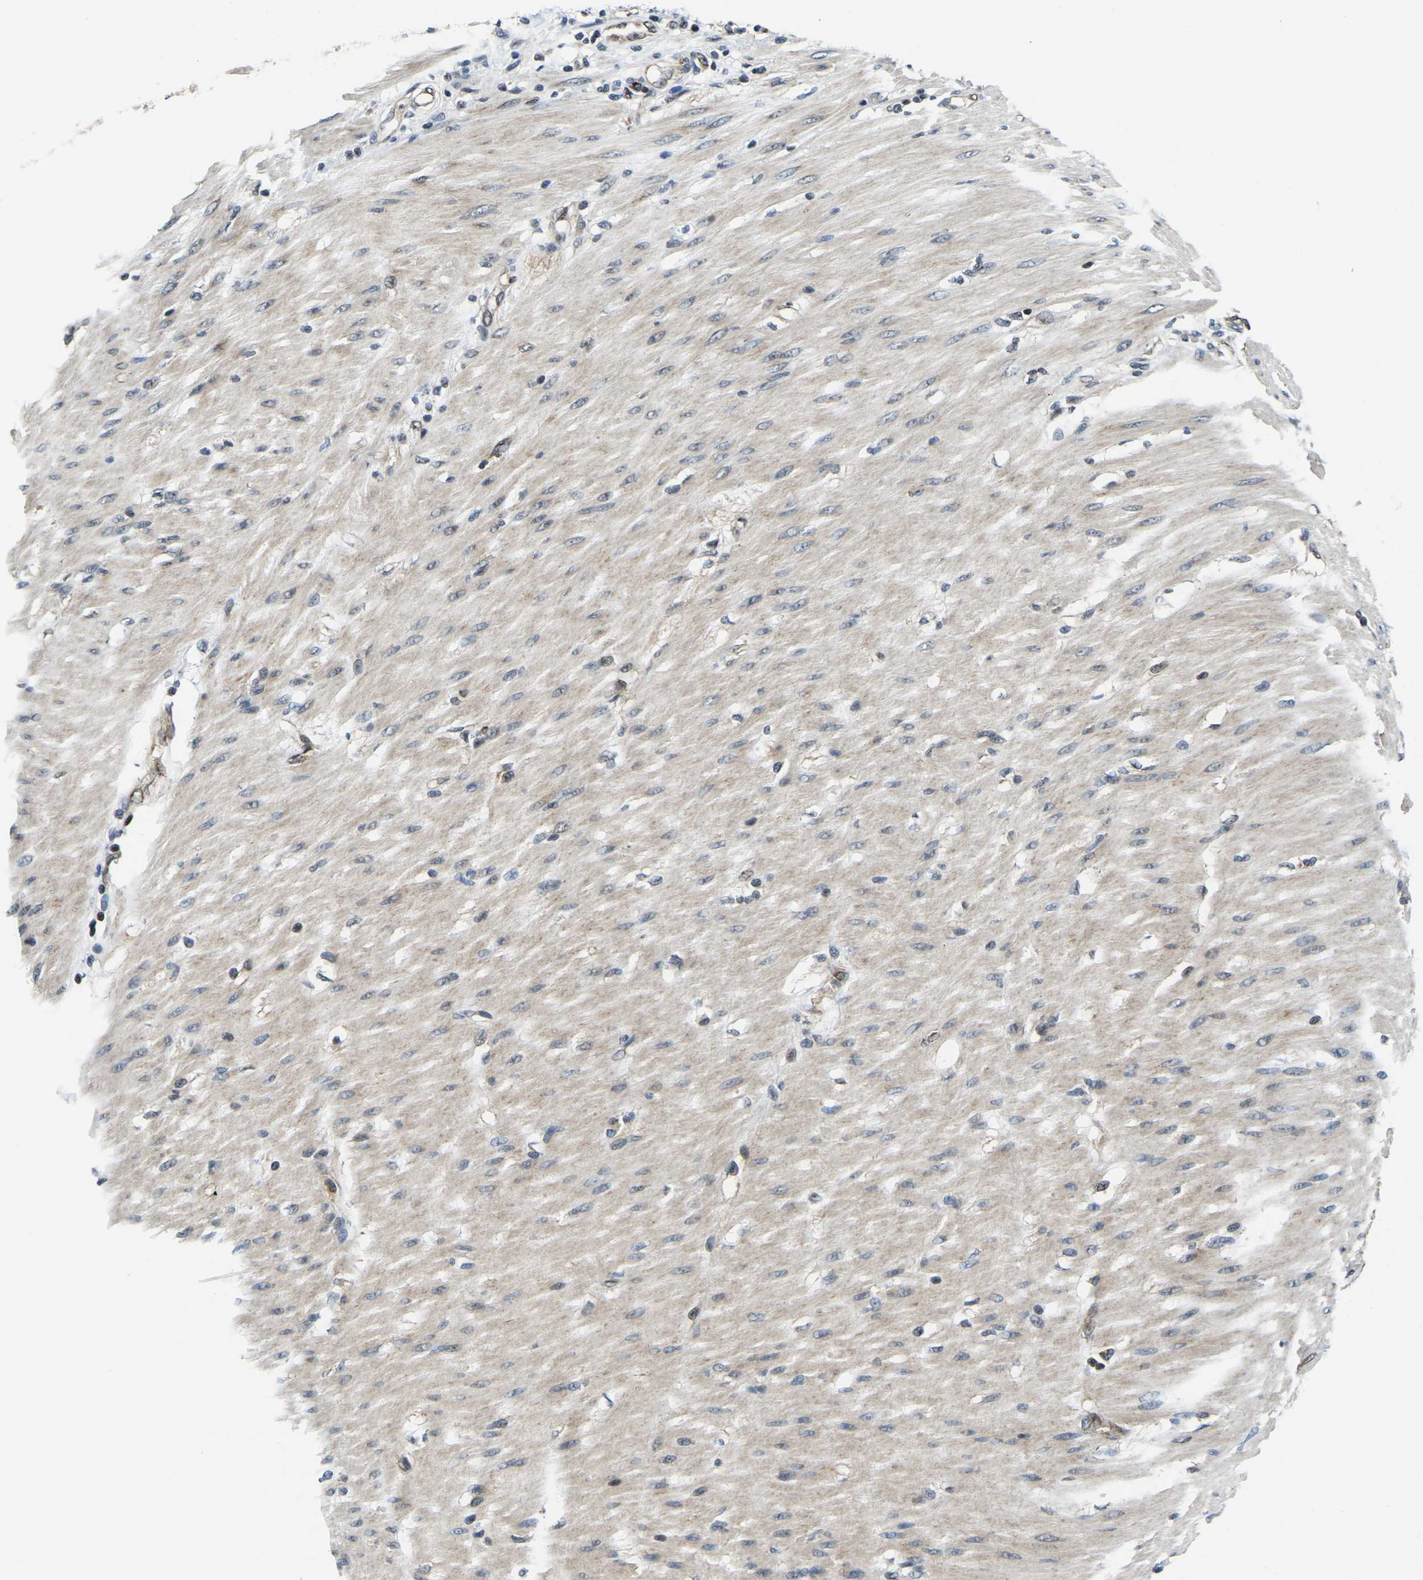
{"staining": {"intensity": "weak", "quantity": "<25%", "location": "nuclear"}, "tissue": "pancreatic cancer", "cell_type": "Tumor cells", "image_type": "cancer", "snomed": [{"axis": "morphology", "description": "Normal tissue, NOS"}, {"axis": "morphology", "description": "Adenocarcinoma, NOS"}, {"axis": "topography", "description": "Pancreas"}, {"axis": "topography", "description": "Duodenum"}], "caption": "The photomicrograph exhibits no staining of tumor cells in pancreatic cancer.", "gene": "DFFA", "patient": {"sex": "female", "age": 60}}